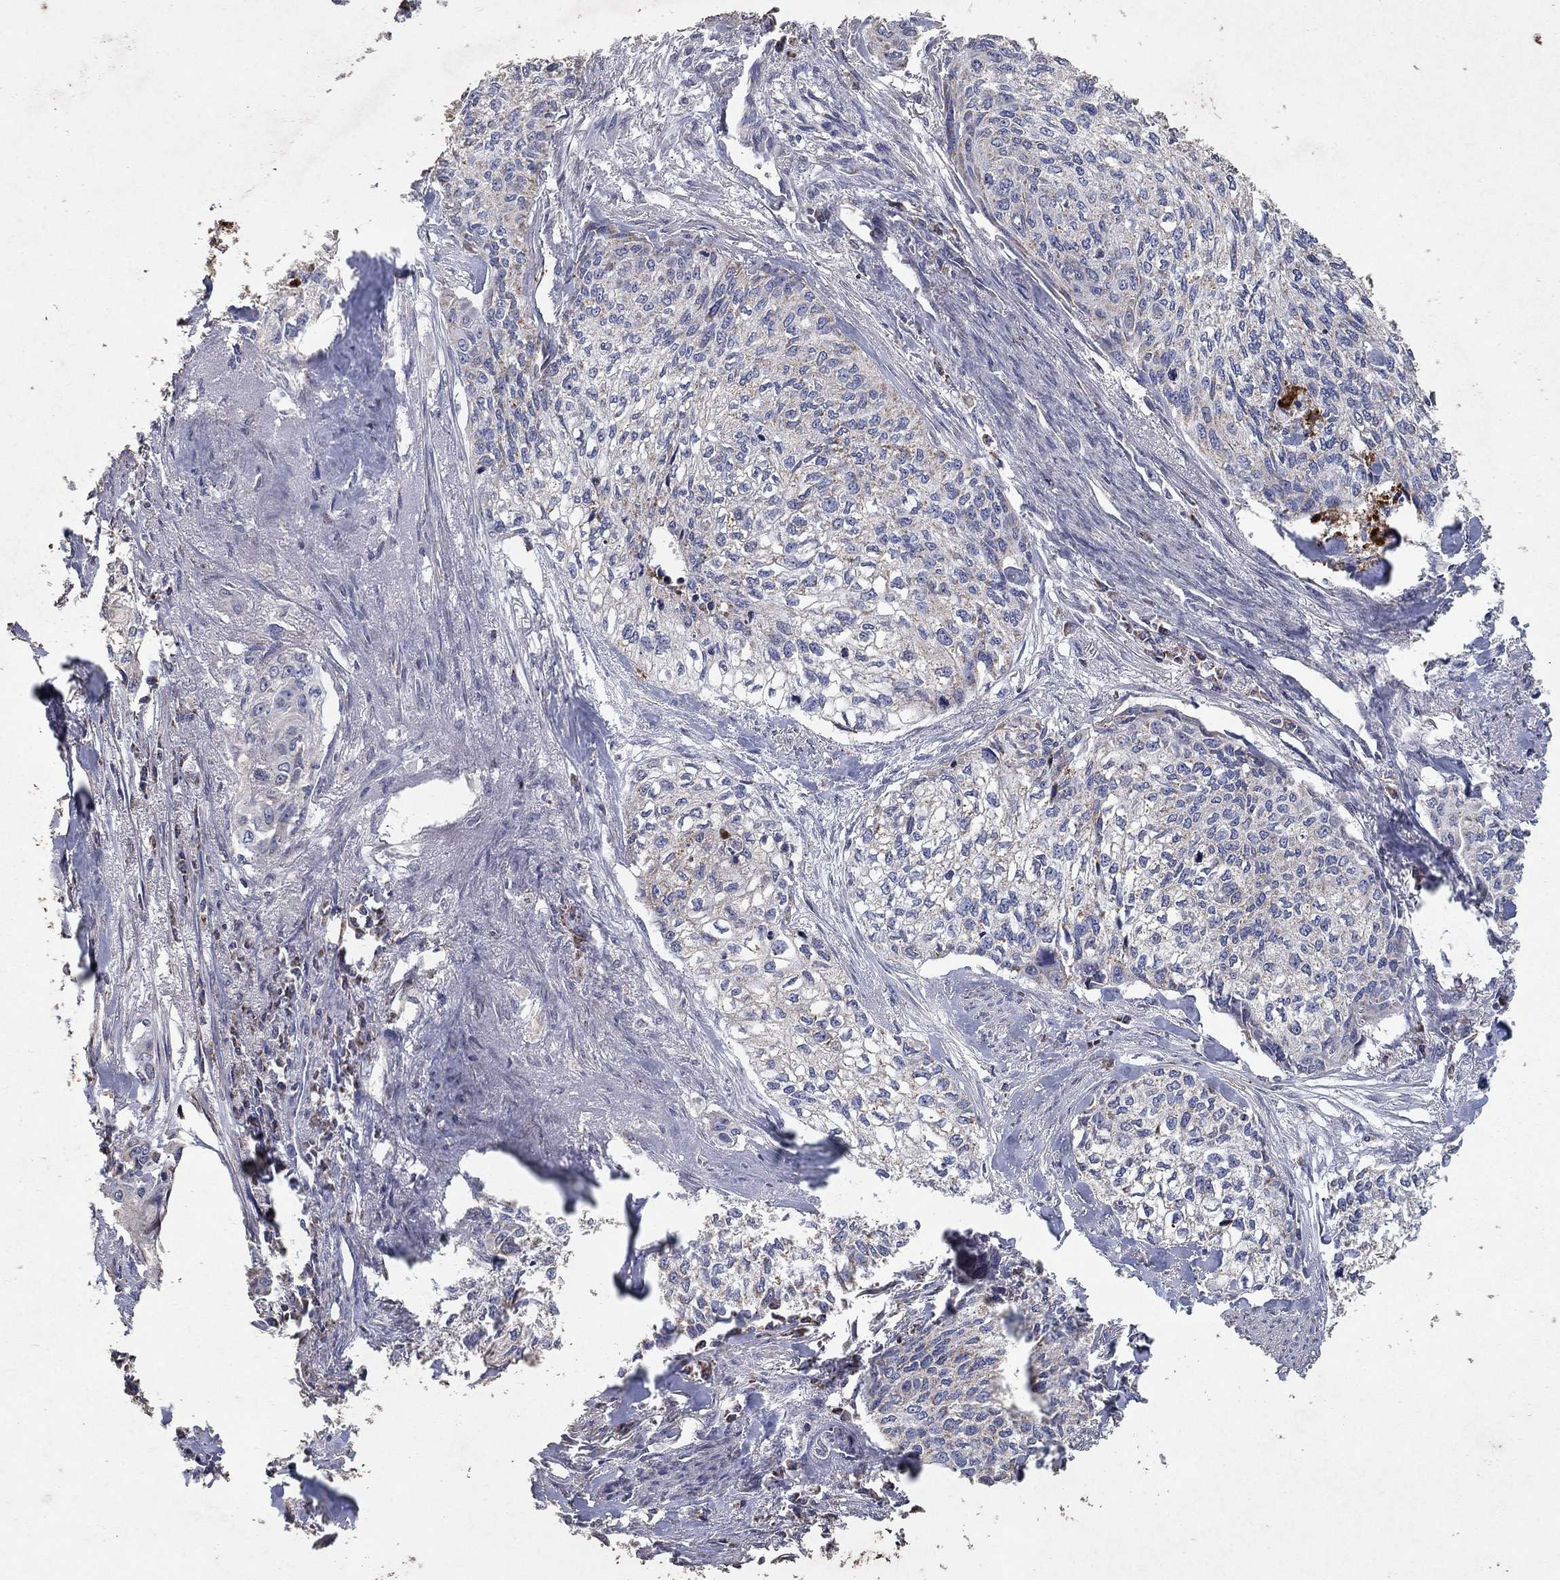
{"staining": {"intensity": "negative", "quantity": "none", "location": "none"}, "tissue": "cervical cancer", "cell_type": "Tumor cells", "image_type": "cancer", "snomed": [{"axis": "morphology", "description": "Squamous cell carcinoma, NOS"}, {"axis": "topography", "description": "Cervix"}], "caption": "High magnification brightfield microscopy of squamous cell carcinoma (cervical) stained with DAB (brown) and counterstained with hematoxylin (blue): tumor cells show no significant positivity.", "gene": "GPSM1", "patient": {"sex": "female", "age": 58}}